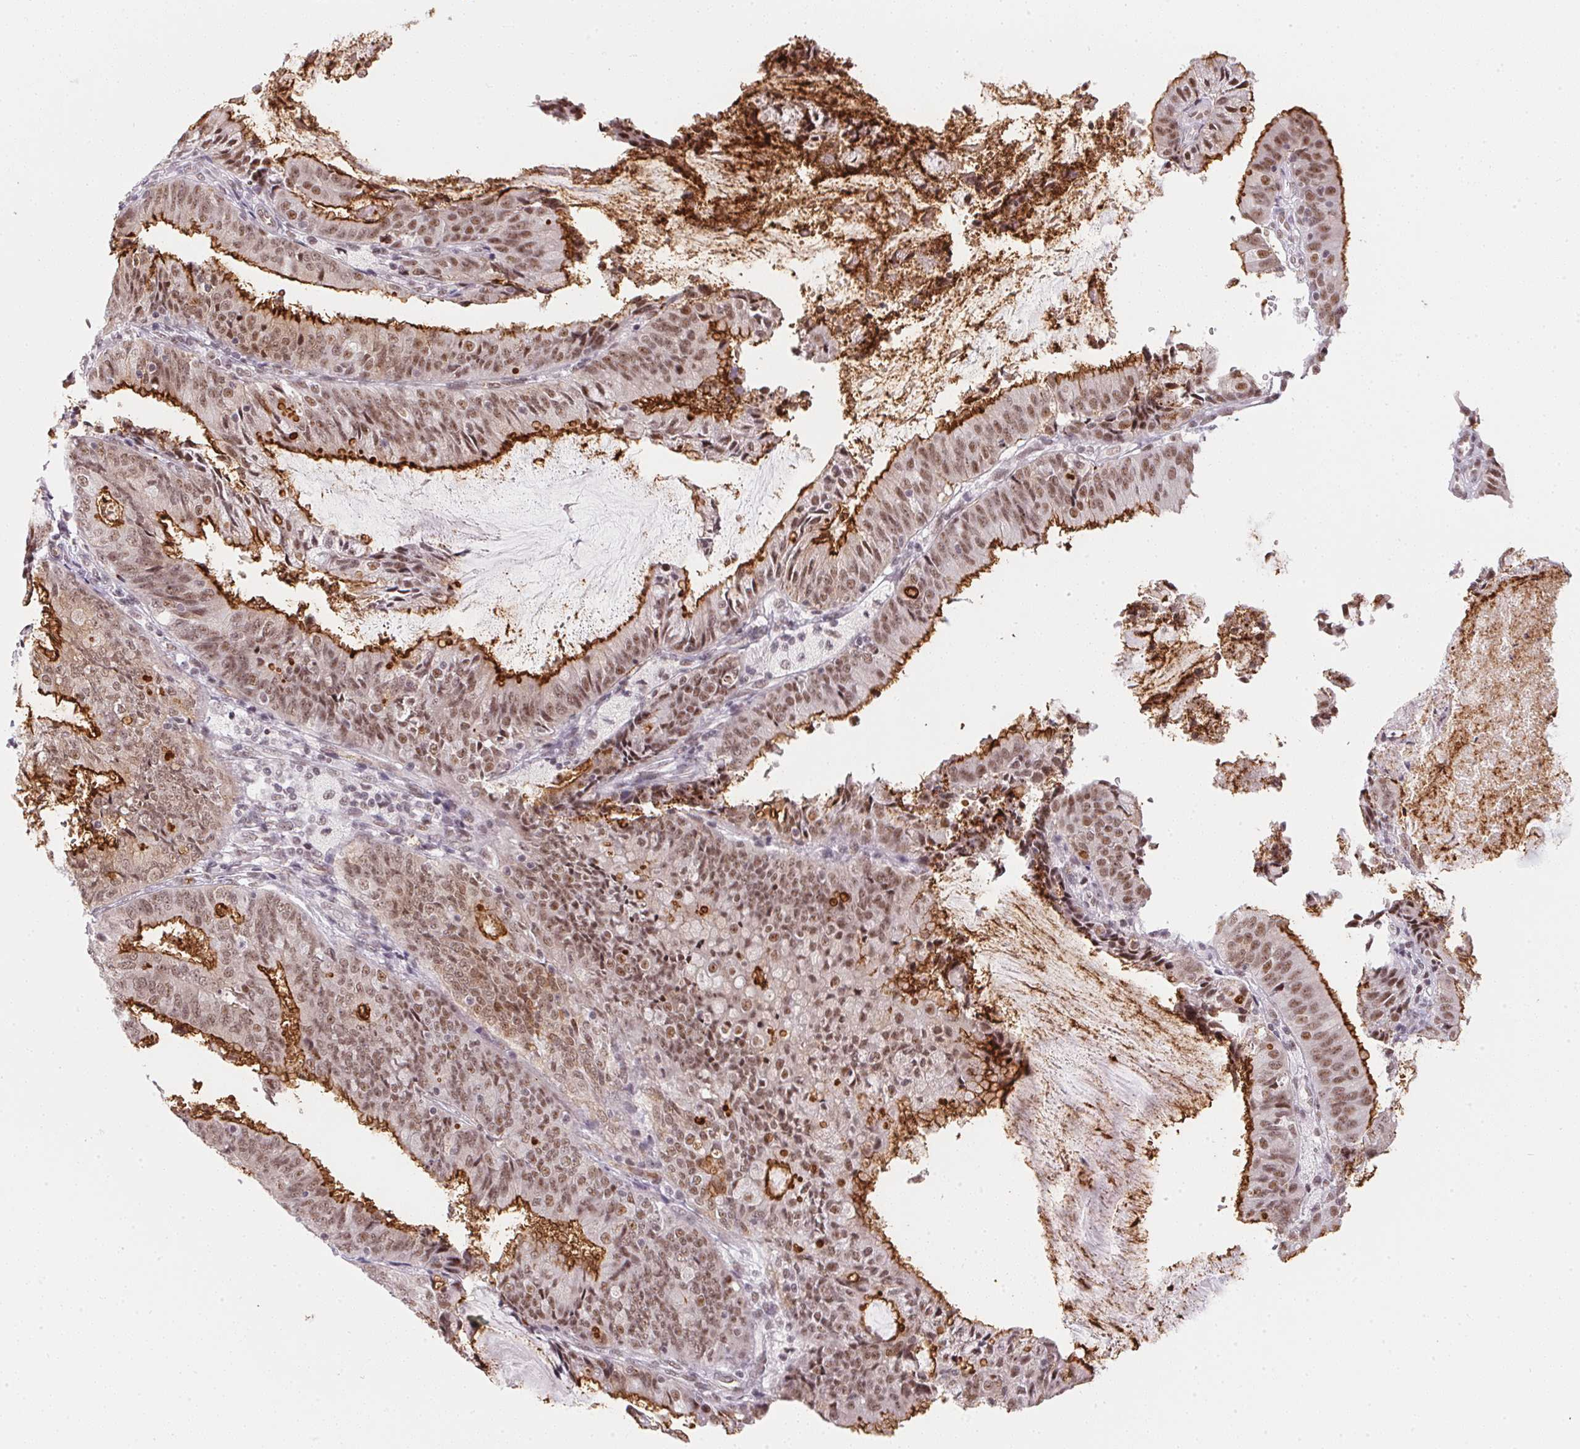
{"staining": {"intensity": "moderate", "quantity": ">75%", "location": "cytoplasmic/membranous,nuclear"}, "tissue": "endometrial cancer", "cell_type": "Tumor cells", "image_type": "cancer", "snomed": [{"axis": "morphology", "description": "Adenocarcinoma, NOS"}, {"axis": "topography", "description": "Endometrium"}], "caption": "About >75% of tumor cells in human endometrial cancer reveal moderate cytoplasmic/membranous and nuclear protein positivity as visualized by brown immunohistochemical staining.", "gene": "SRSF7", "patient": {"sex": "female", "age": 57}}